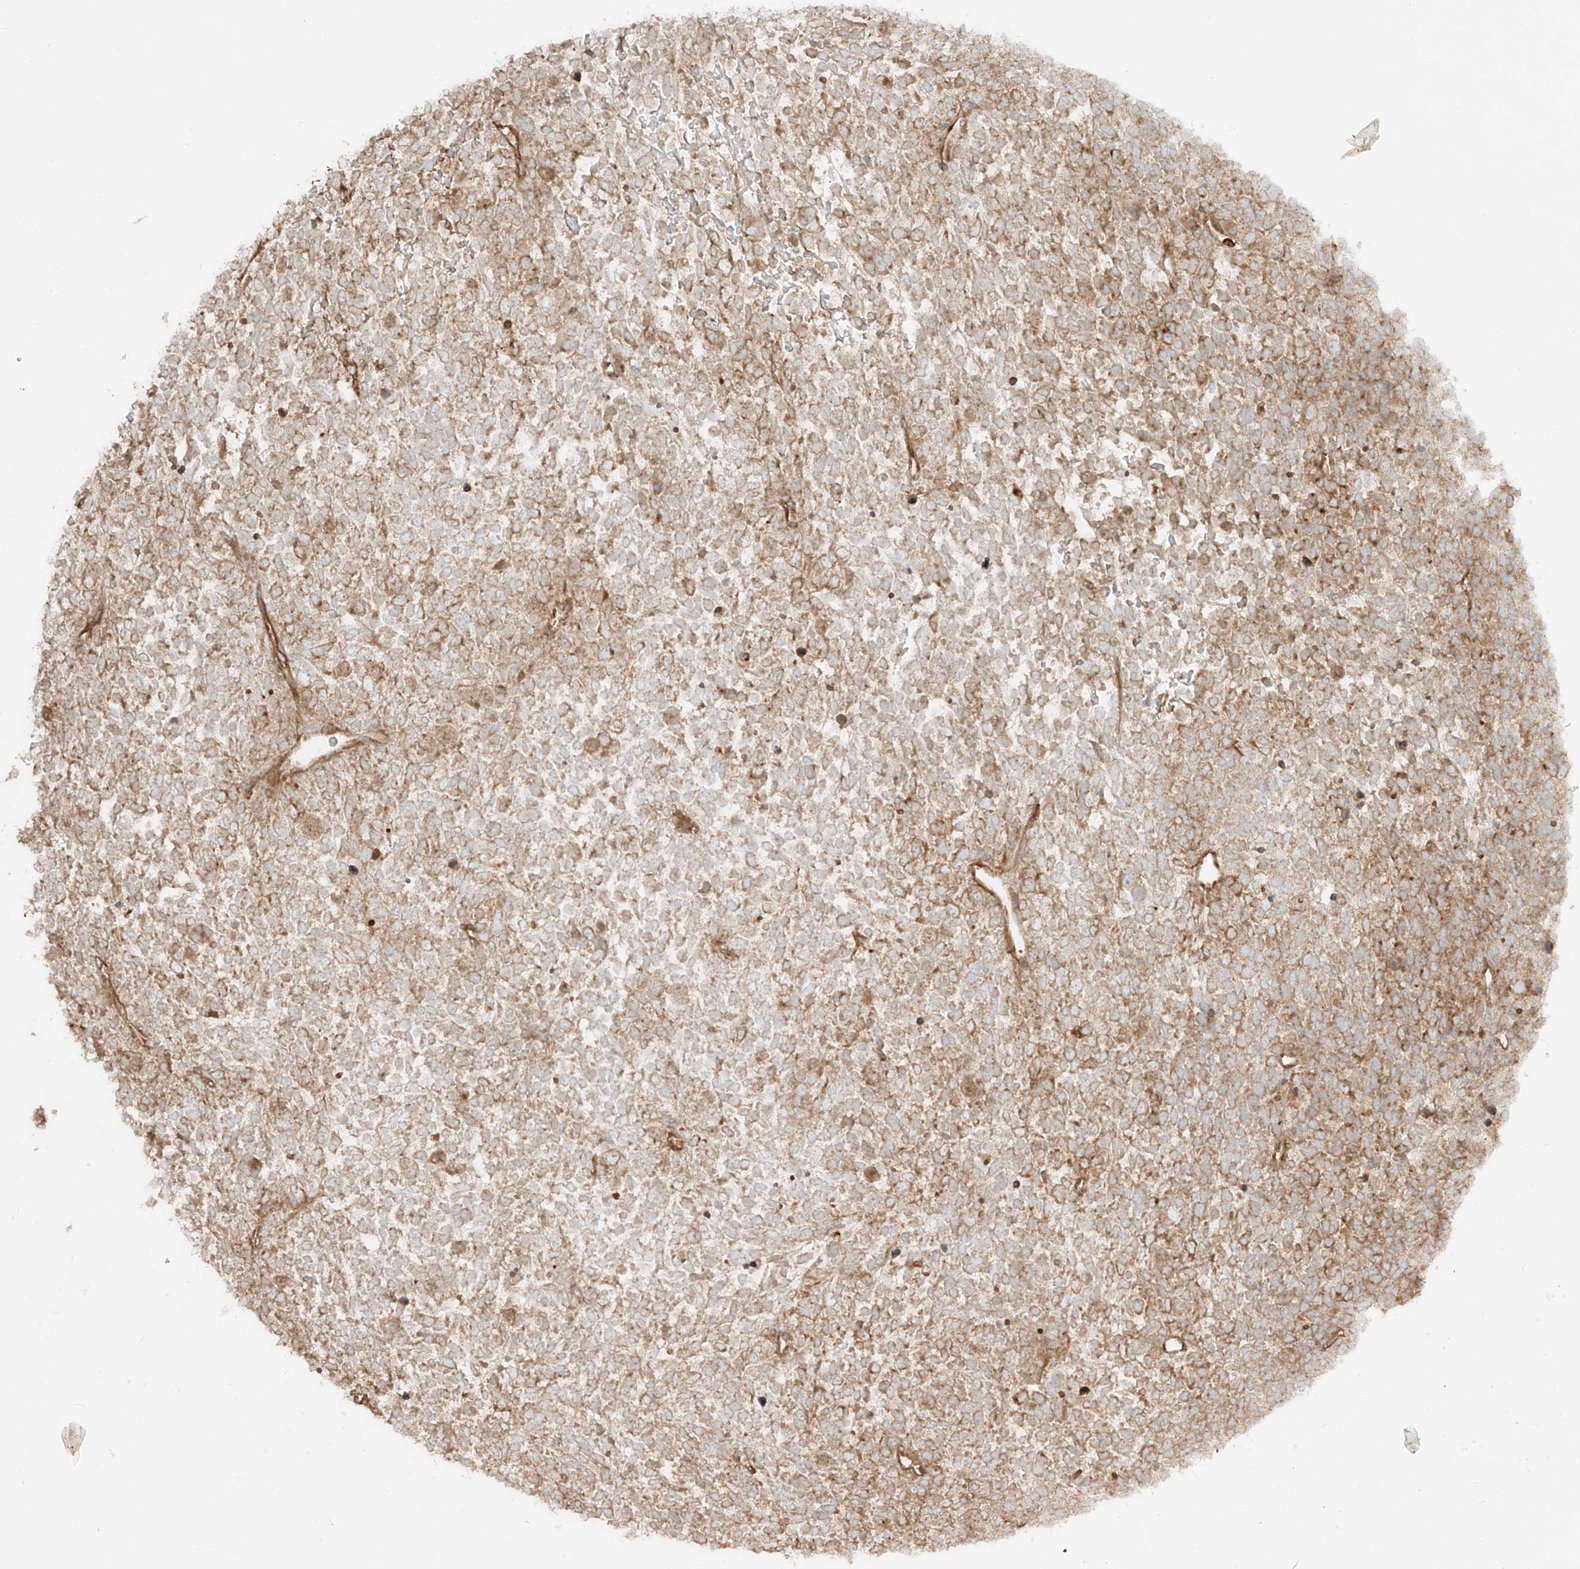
{"staining": {"intensity": "moderate", "quantity": "25%-75%", "location": "cytoplasmic/membranous"}, "tissue": "urothelial cancer", "cell_type": "Tumor cells", "image_type": "cancer", "snomed": [{"axis": "morphology", "description": "Urothelial carcinoma, High grade"}, {"axis": "topography", "description": "Urinary bladder"}], "caption": "Immunohistochemistry micrograph of urothelial carcinoma (high-grade) stained for a protein (brown), which reveals medium levels of moderate cytoplasmic/membranous expression in about 25%-75% of tumor cells.", "gene": "CCDC115", "patient": {"sex": "female", "age": 82}}